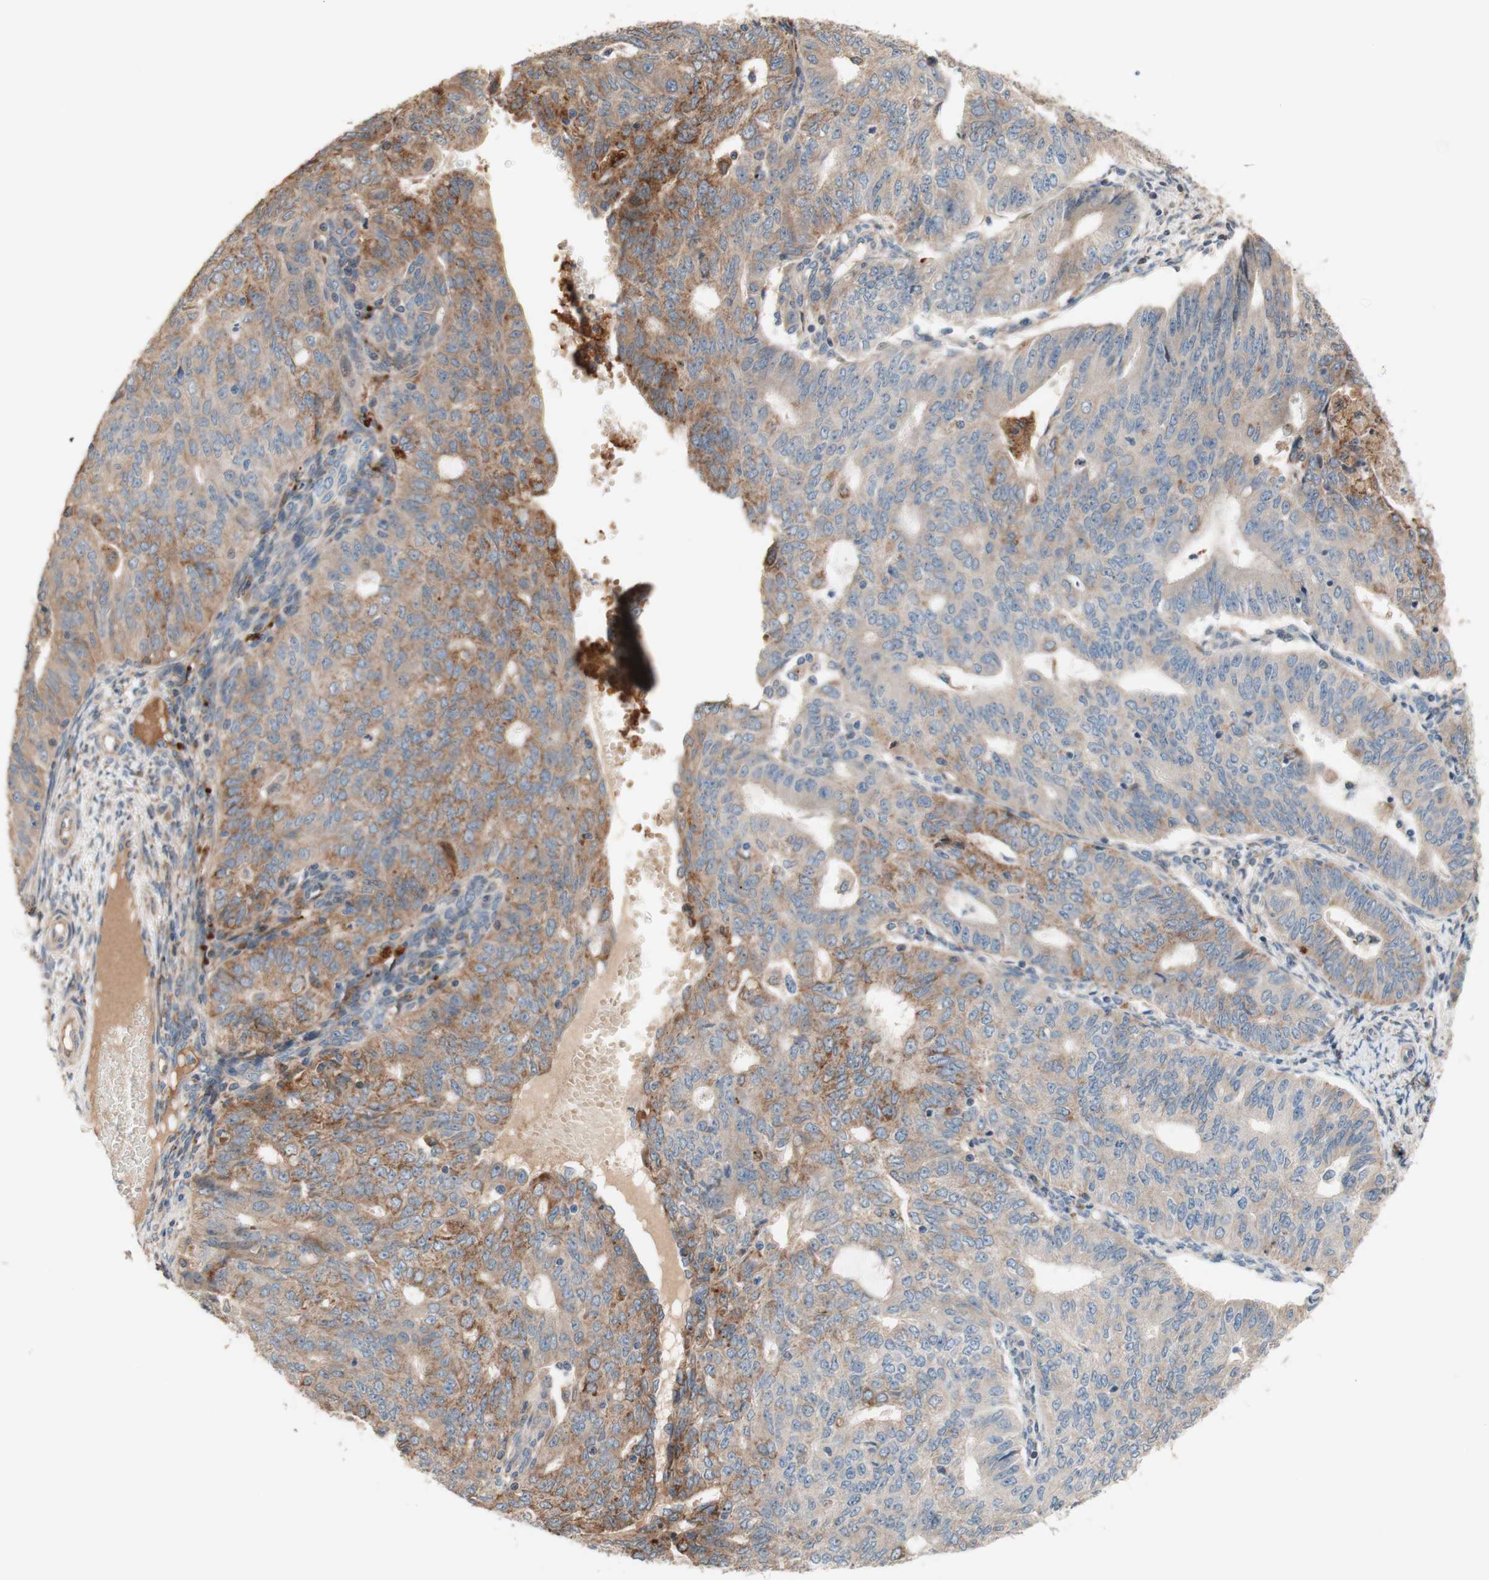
{"staining": {"intensity": "weak", "quantity": ">75%", "location": "cytoplasmic/membranous"}, "tissue": "endometrial cancer", "cell_type": "Tumor cells", "image_type": "cancer", "snomed": [{"axis": "morphology", "description": "Adenocarcinoma, NOS"}, {"axis": "topography", "description": "Endometrium"}], "caption": "Weak cytoplasmic/membranous positivity is identified in about >75% of tumor cells in endometrial adenocarcinoma.", "gene": "PTPN21", "patient": {"sex": "female", "age": 32}}